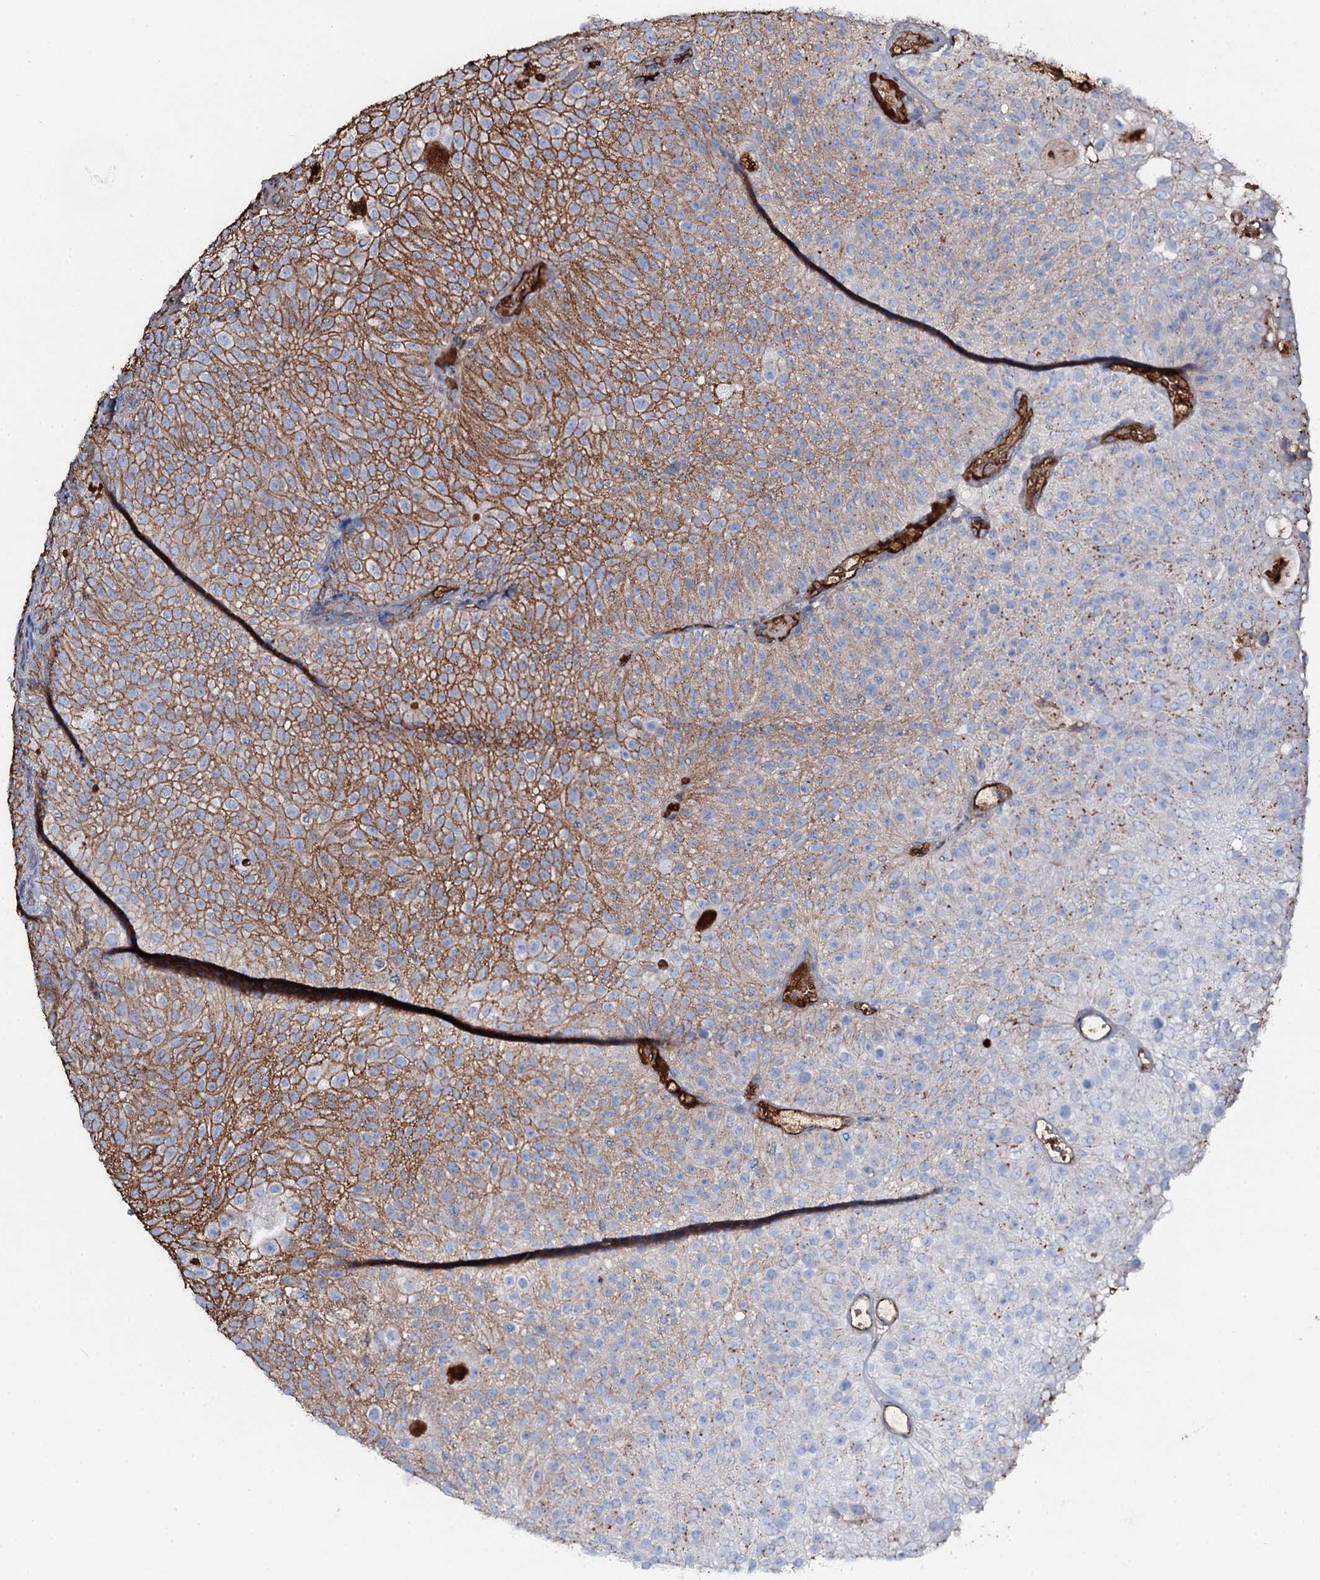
{"staining": {"intensity": "strong", "quantity": "25%-75%", "location": "cytoplasmic/membranous"}, "tissue": "urothelial cancer", "cell_type": "Tumor cells", "image_type": "cancer", "snomed": [{"axis": "morphology", "description": "Urothelial carcinoma, Low grade"}, {"axis": "topography", "description": "Urinary bladder"}], "caption": "DAB (3,3'-diaminobenzidine) immunohistochemical staining of human urothelial cancer reveals strong cytoplasmic/membranous protein staining in about 25%-75% of tumor cells. Using DAB (3,3'-diaminobenzidine) (brown) and hematoxylin (blue) stains, captured at high magnification using brightfield microscopy.", "gene": "EDN1", "patient": {"sex": "male", "age": 78}}